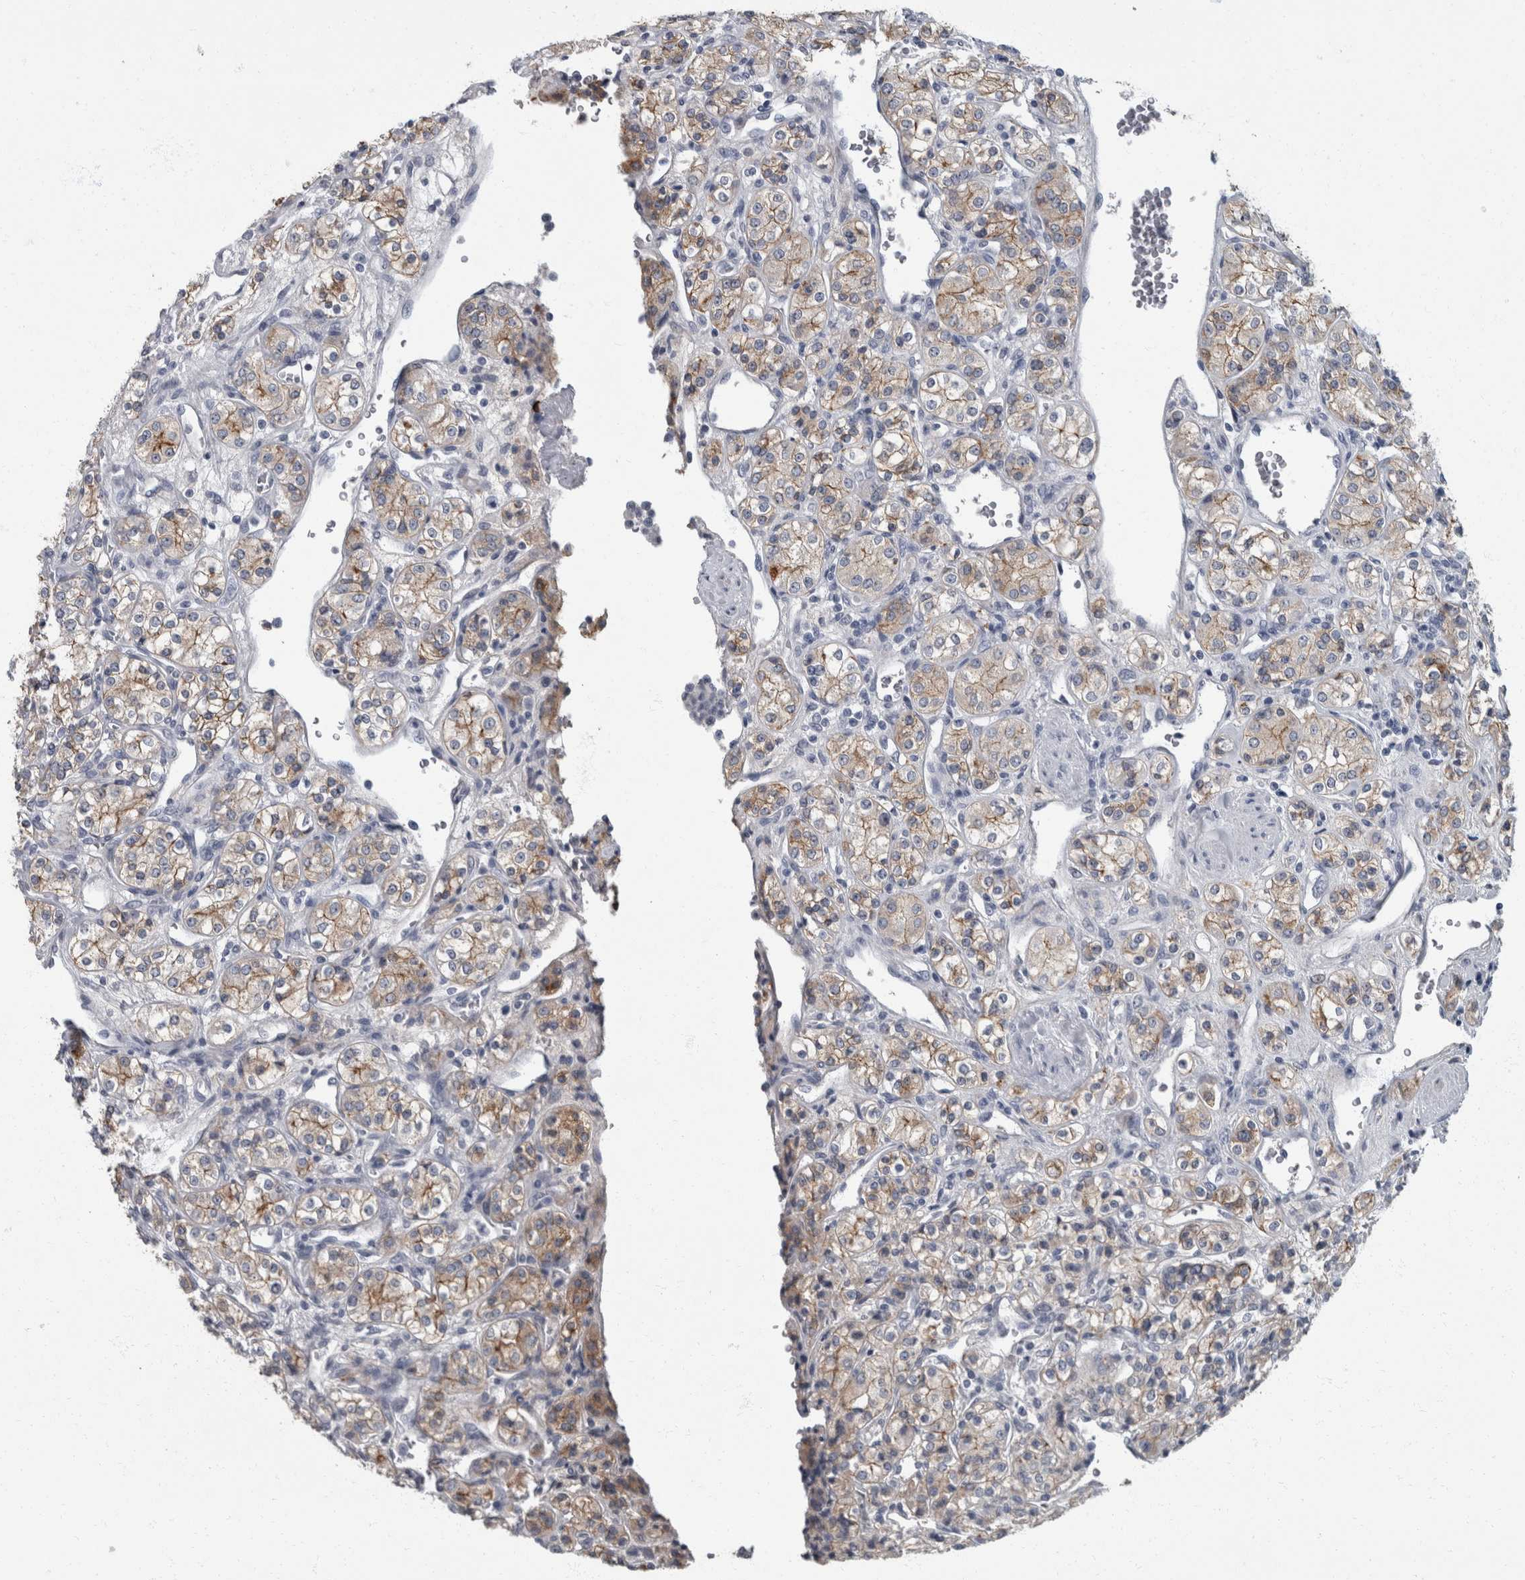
{"staining": {"intensity": "weak", "quantity": ">75%", "location": "cytoplasmic/membranous"}, "tissue": "renal cancer", "cell_type": "Tumor cells", "image_type": "cancer", "snomed": [{"axis": "morphology", "description": "Adenocarcinoma, NOS"}, {"axis": "topography", "description": "Kidney"}], "caption": "Tumor cells exhibit low levels of weak cytoplasmic/membranous expression in about >75% of cells in adenocarcinoma (renal).", "gene": "DSG2", "patient": {"sex": "male", "age": 77}}